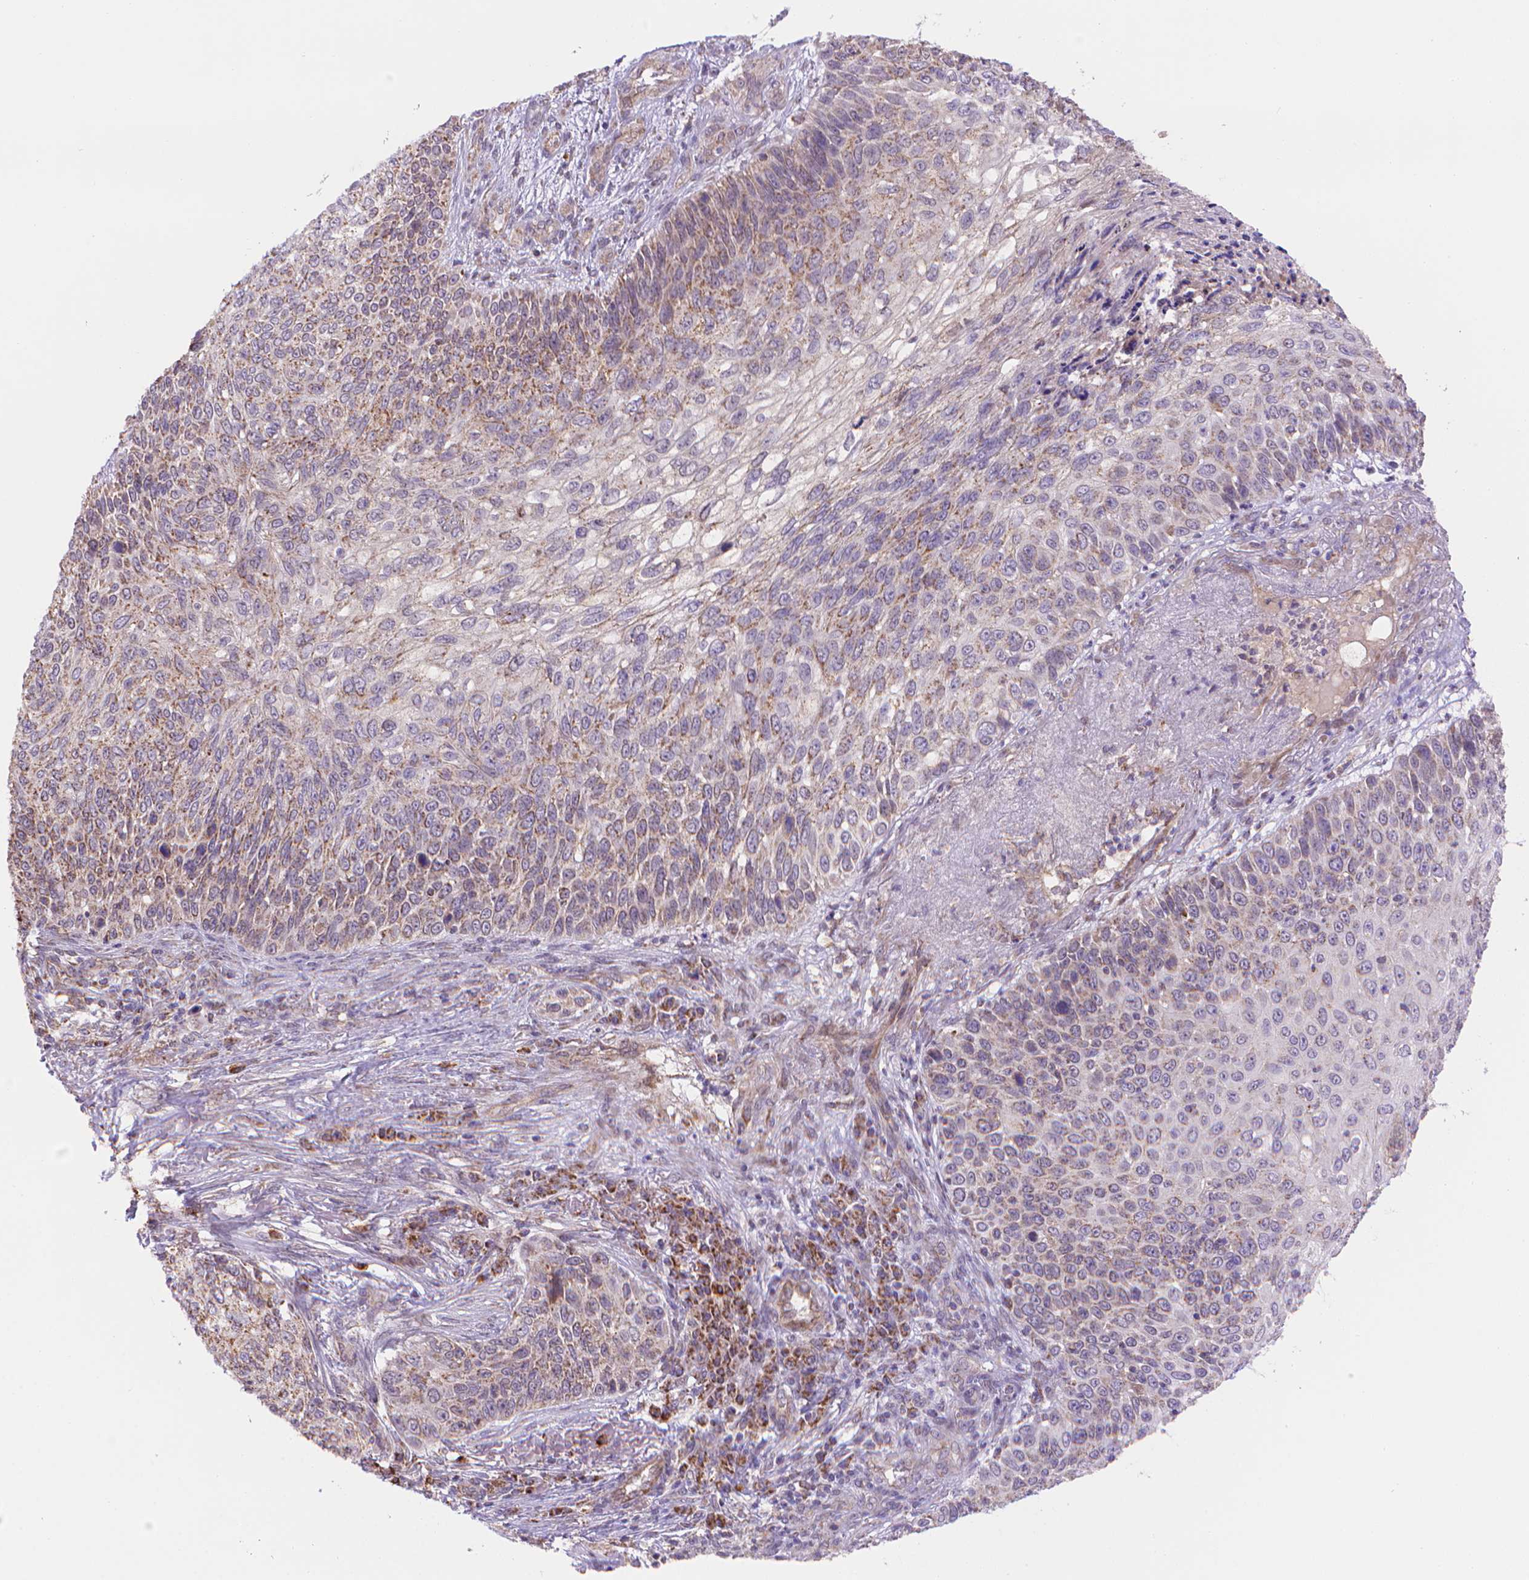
{"staining": {"intensity": "moderate", "quantity": "25%-75%", "location": "cytoplasmic/membranous"}, "tissue": "skin cancer", "cell_type": "Tumor cells", "image_type": "cancer", "snomed": [{"axis": "morphology", "description": "Squamous cell carcinoma, NOS"}, {"axis": "topography", "description": "Skin"}], "caption": "Squamous cell carcinoma (skin) stained with a protein marker exhibits moderate staining in tumor cells.", "gene": "CYYR1", "patient": {"sex": "male", "age": 92}}